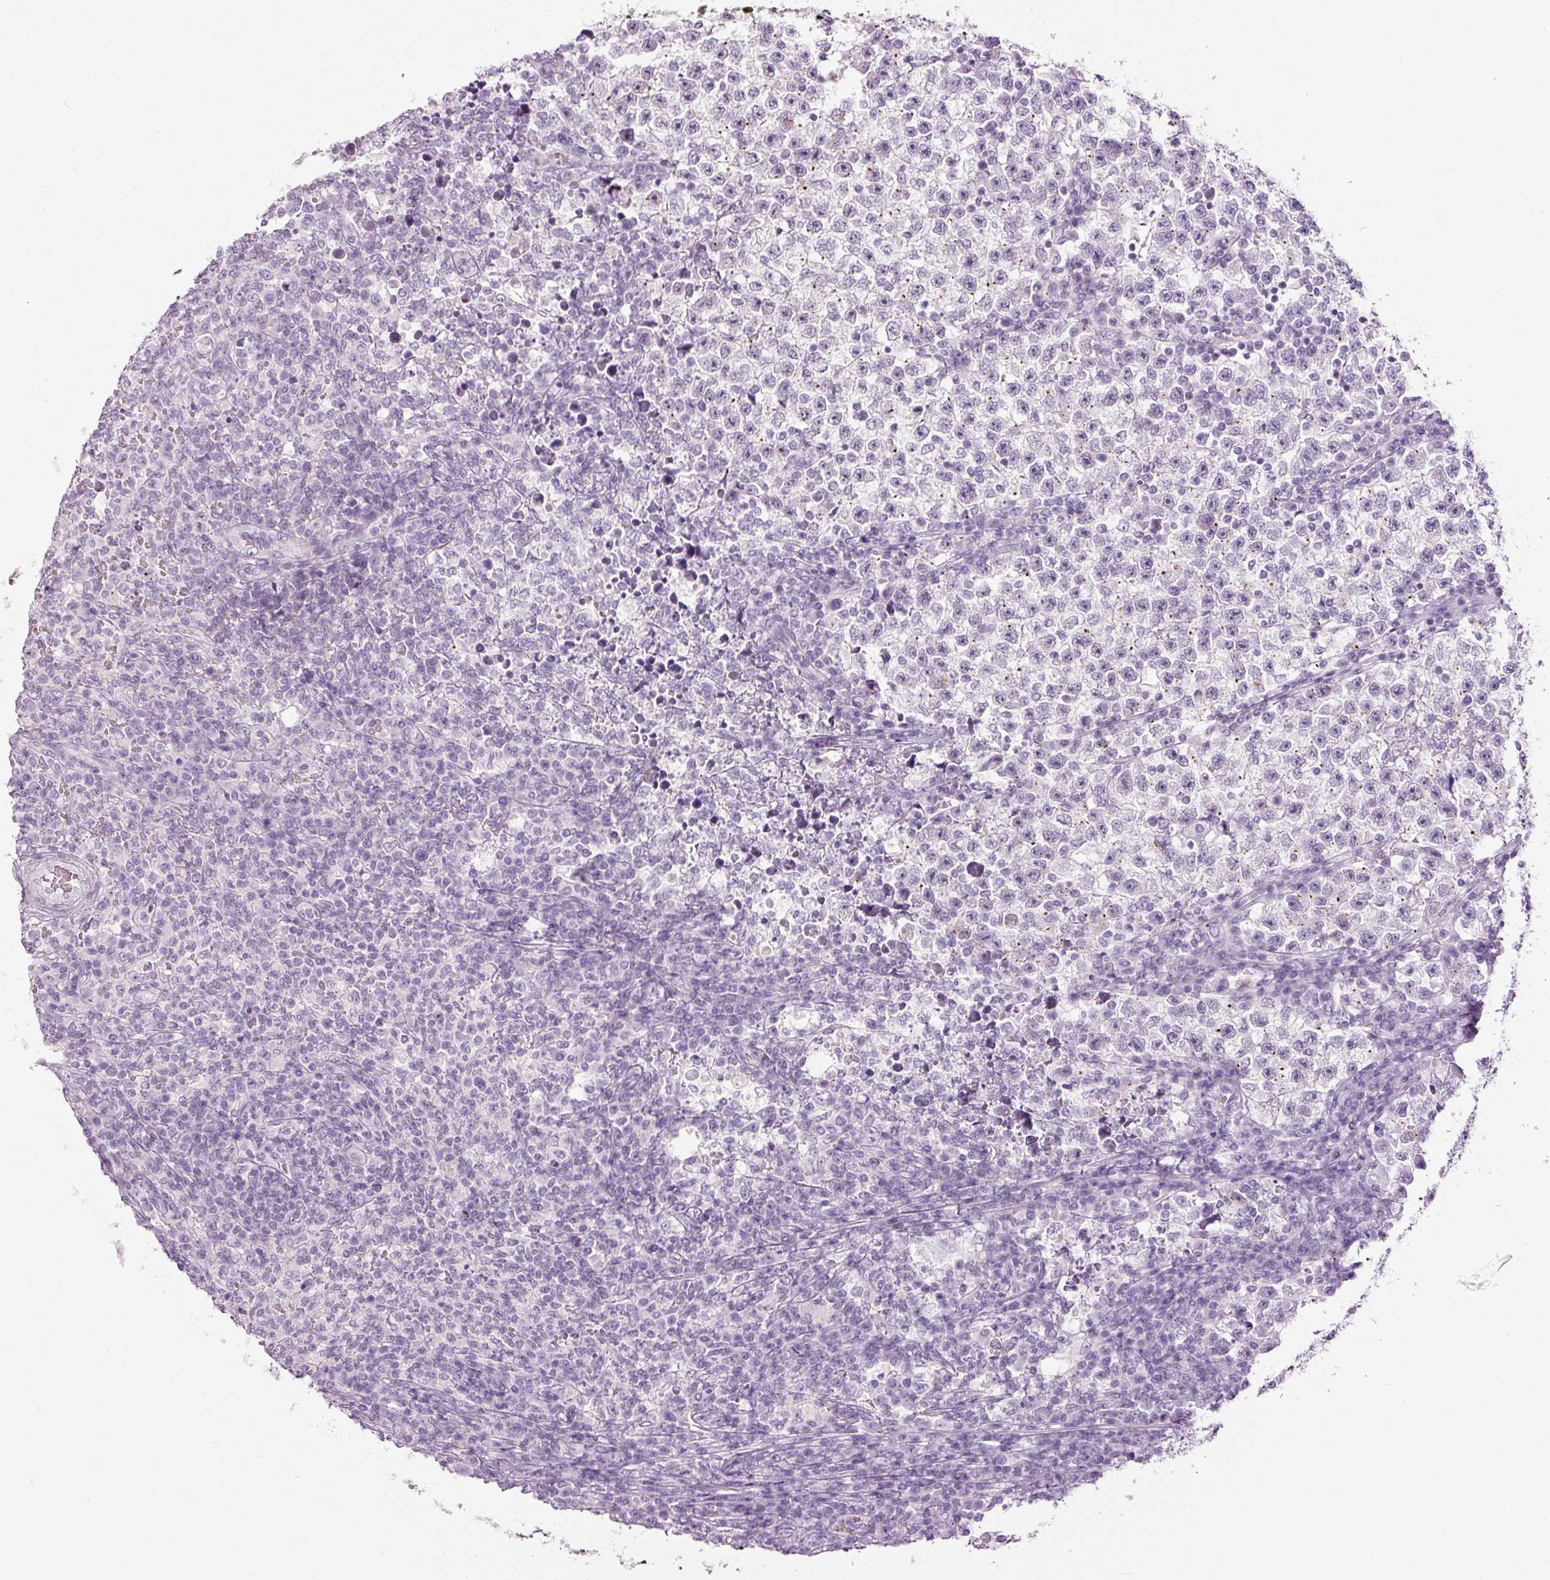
{"staining": {"intensity": "negative", "quantity": "none", "location": "none"}, "tissue": "testis cancer", "cell_type": "Tumor cells", "image_type": "cancer", "snomed": [{"axis": "morphology", "description": "Seminoma, NOS"}, {"axis": "topography", "description": "Testis"}], "caption": "Immunohistochemistry micrograph of human testis cancer stained for a protein (brown), which shows no expression in tumor cells.", "gene": "ANKRD20A1", "patient": {"sex": "male", "age": 22}}